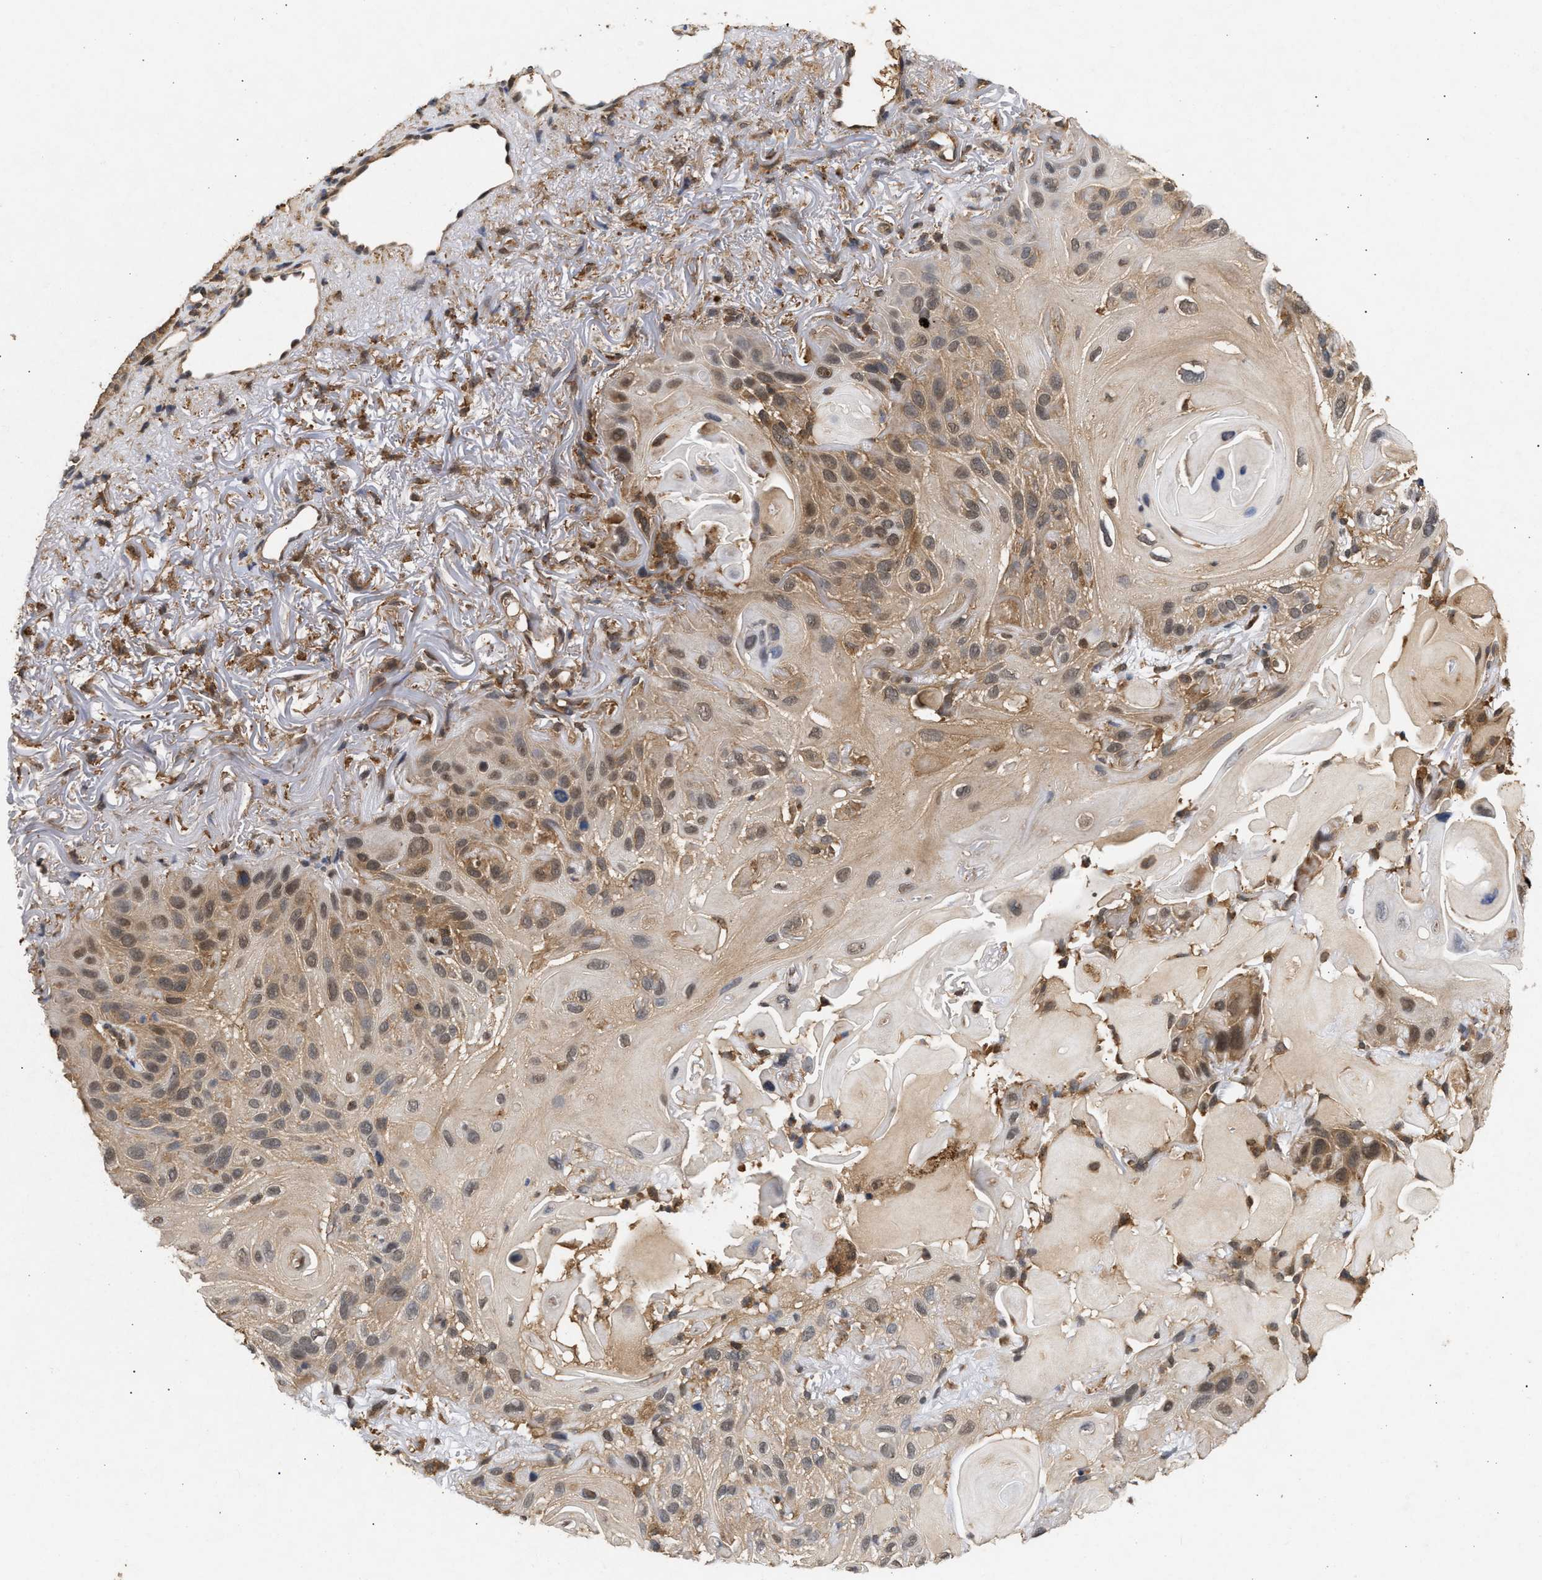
{"staining": {"intensity": "moderate", "quantity": "25%-75%", "location": "cytoplasmic/membranous"}, "tissue": "skin cancer", "cell_type": "Tumor cells", "image_type": "cancer", "snomed": [{"axis": "morphology", "description": "Squamous cell carcinoma, NOS"}, {"axis": "topography", "description": "Skin"}], "caption": "Moderate cytoplasmic/membranous staining for a protein is seen in approximately 25%-75% of tumor cells of skin squamous cell carcinoma using immunohistochemistry.", "gene": "FITM1", "patient": {"sex": "female", "age": 77}}